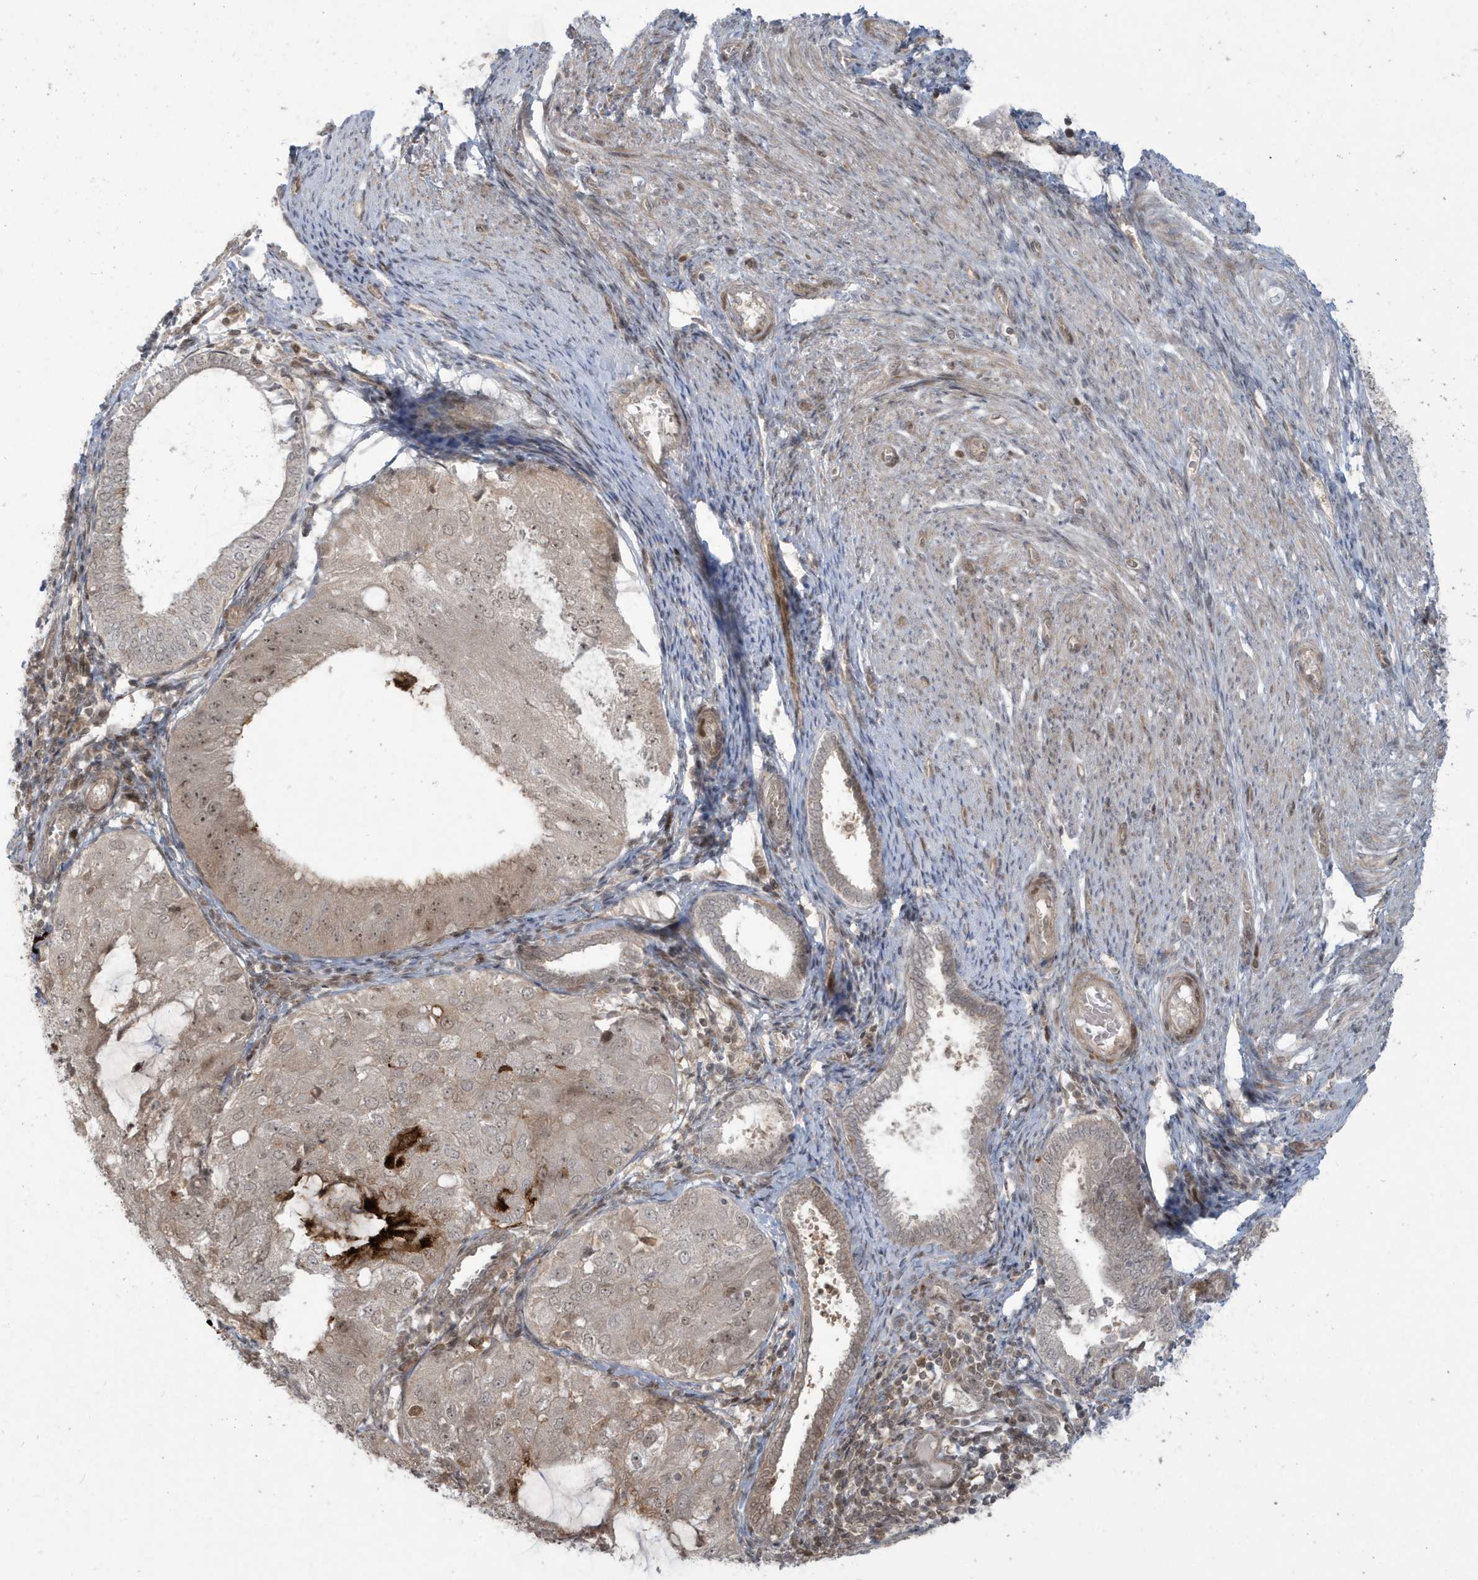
{"staining": {"intensity": "weak", "quantity": "25%-75%", "location": "cytoplasmic/membranous,nuclear"}, "tissue": "endometrial cancer", "cell_type": "Tumor cells", "image_type": "cancer", "snomed": [{"axis": "morphology", "description": "Adenocarcinoma, NOS"}, {"axis": "topography", "description": "Endometrium"}], "caption": "High-magnification brightfield microscopy of adenocarcinoma (endometrial) stained with DAB (3,3'-diaminobenzidine) (brown) and counterstained with hematoxylin (blue). tumor cells exhibit weak cytoplasmic/membranous and nuclear positivity is present in approximately25%-75% of cells. The protein of interest is stained brown, and the nuclei are stained in blue (DAB (3,3'-diaminobenzidine) IHC with brightfield microscopy, high magnification).", "gene": "C1orf52", "patient": {"sex": "female", "age": 81}}